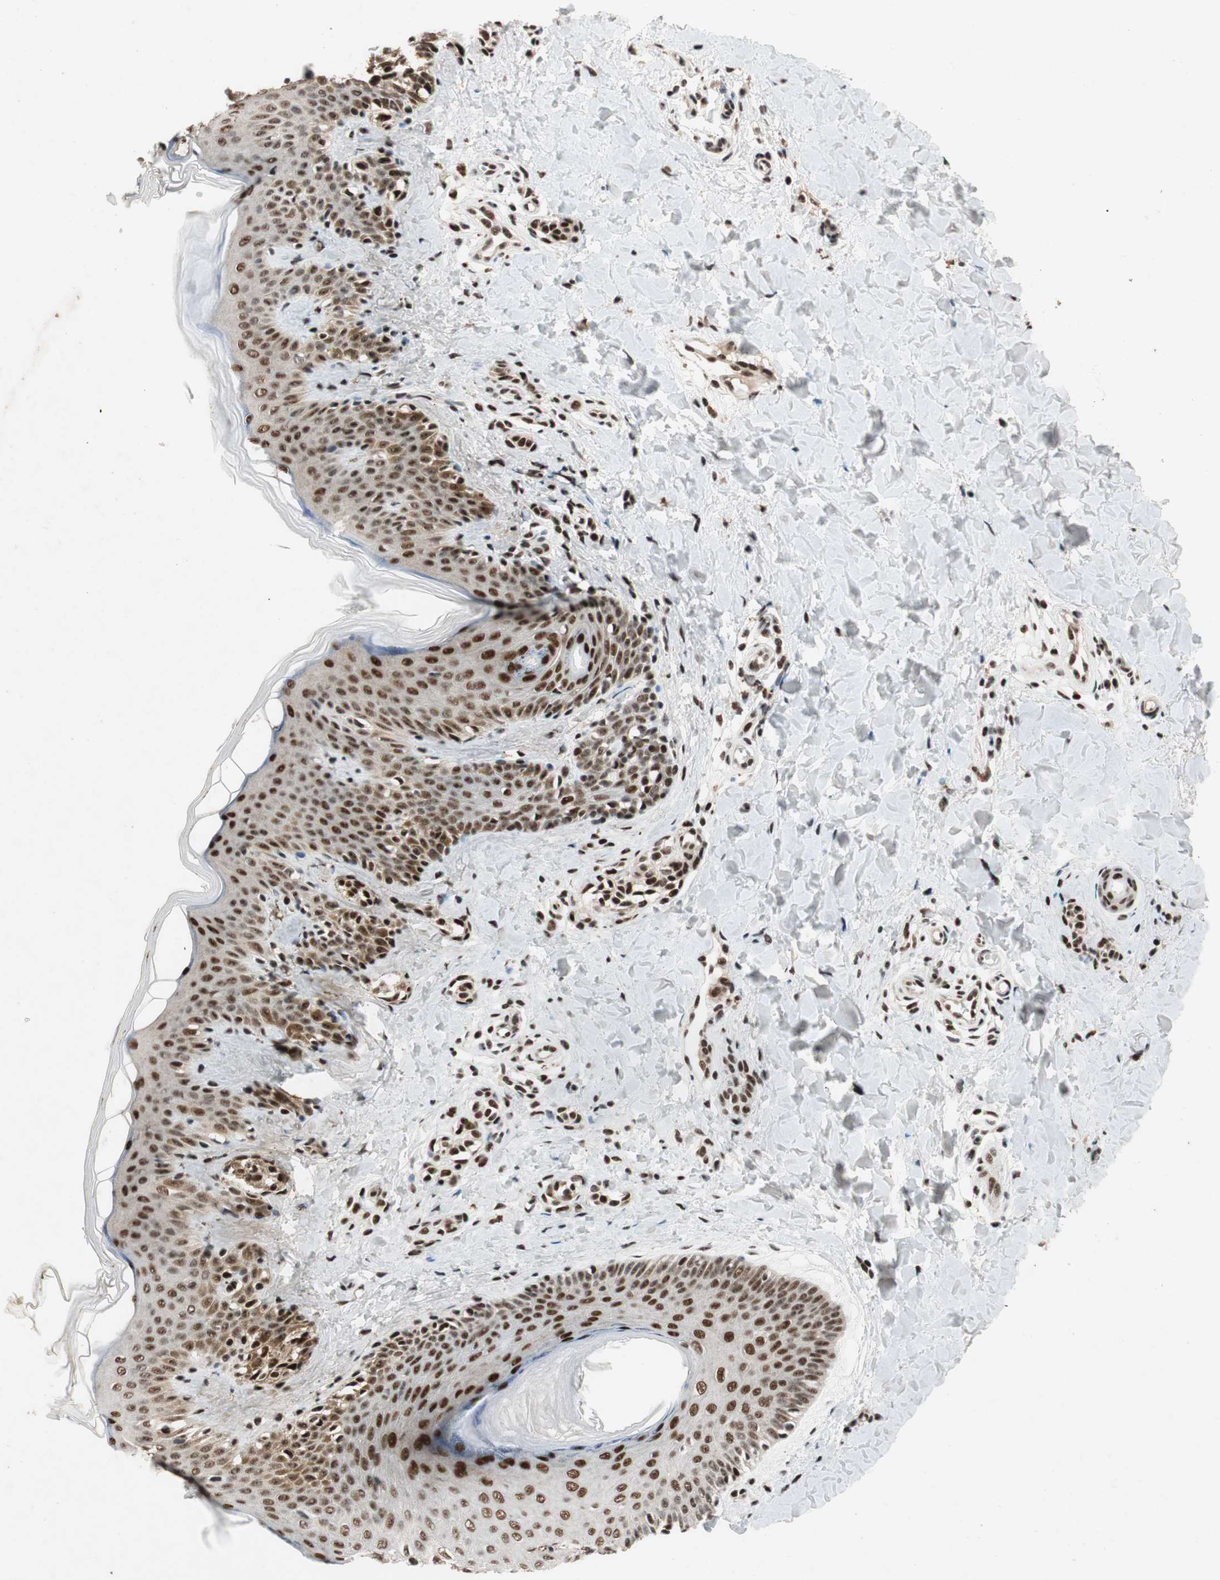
{"staining": {"intensity": "moderate", "quantity": ">75%", "location": "nuclear"}, "tissue": "skin", "cell_type": "Fibroblasts", "image_type": "normal", "snomed": [{"axis": "morphology", "description": "Normal tissue, NOS"}, {"axis": "topography", "description": "Skin"}], "caption": "A micrograph of human skin stained for a protein demonstrates moderate nuclear brown staining in fibroblasts.", "gene": "NCBP3", "patient": {"sex": "male", "age": 16}}